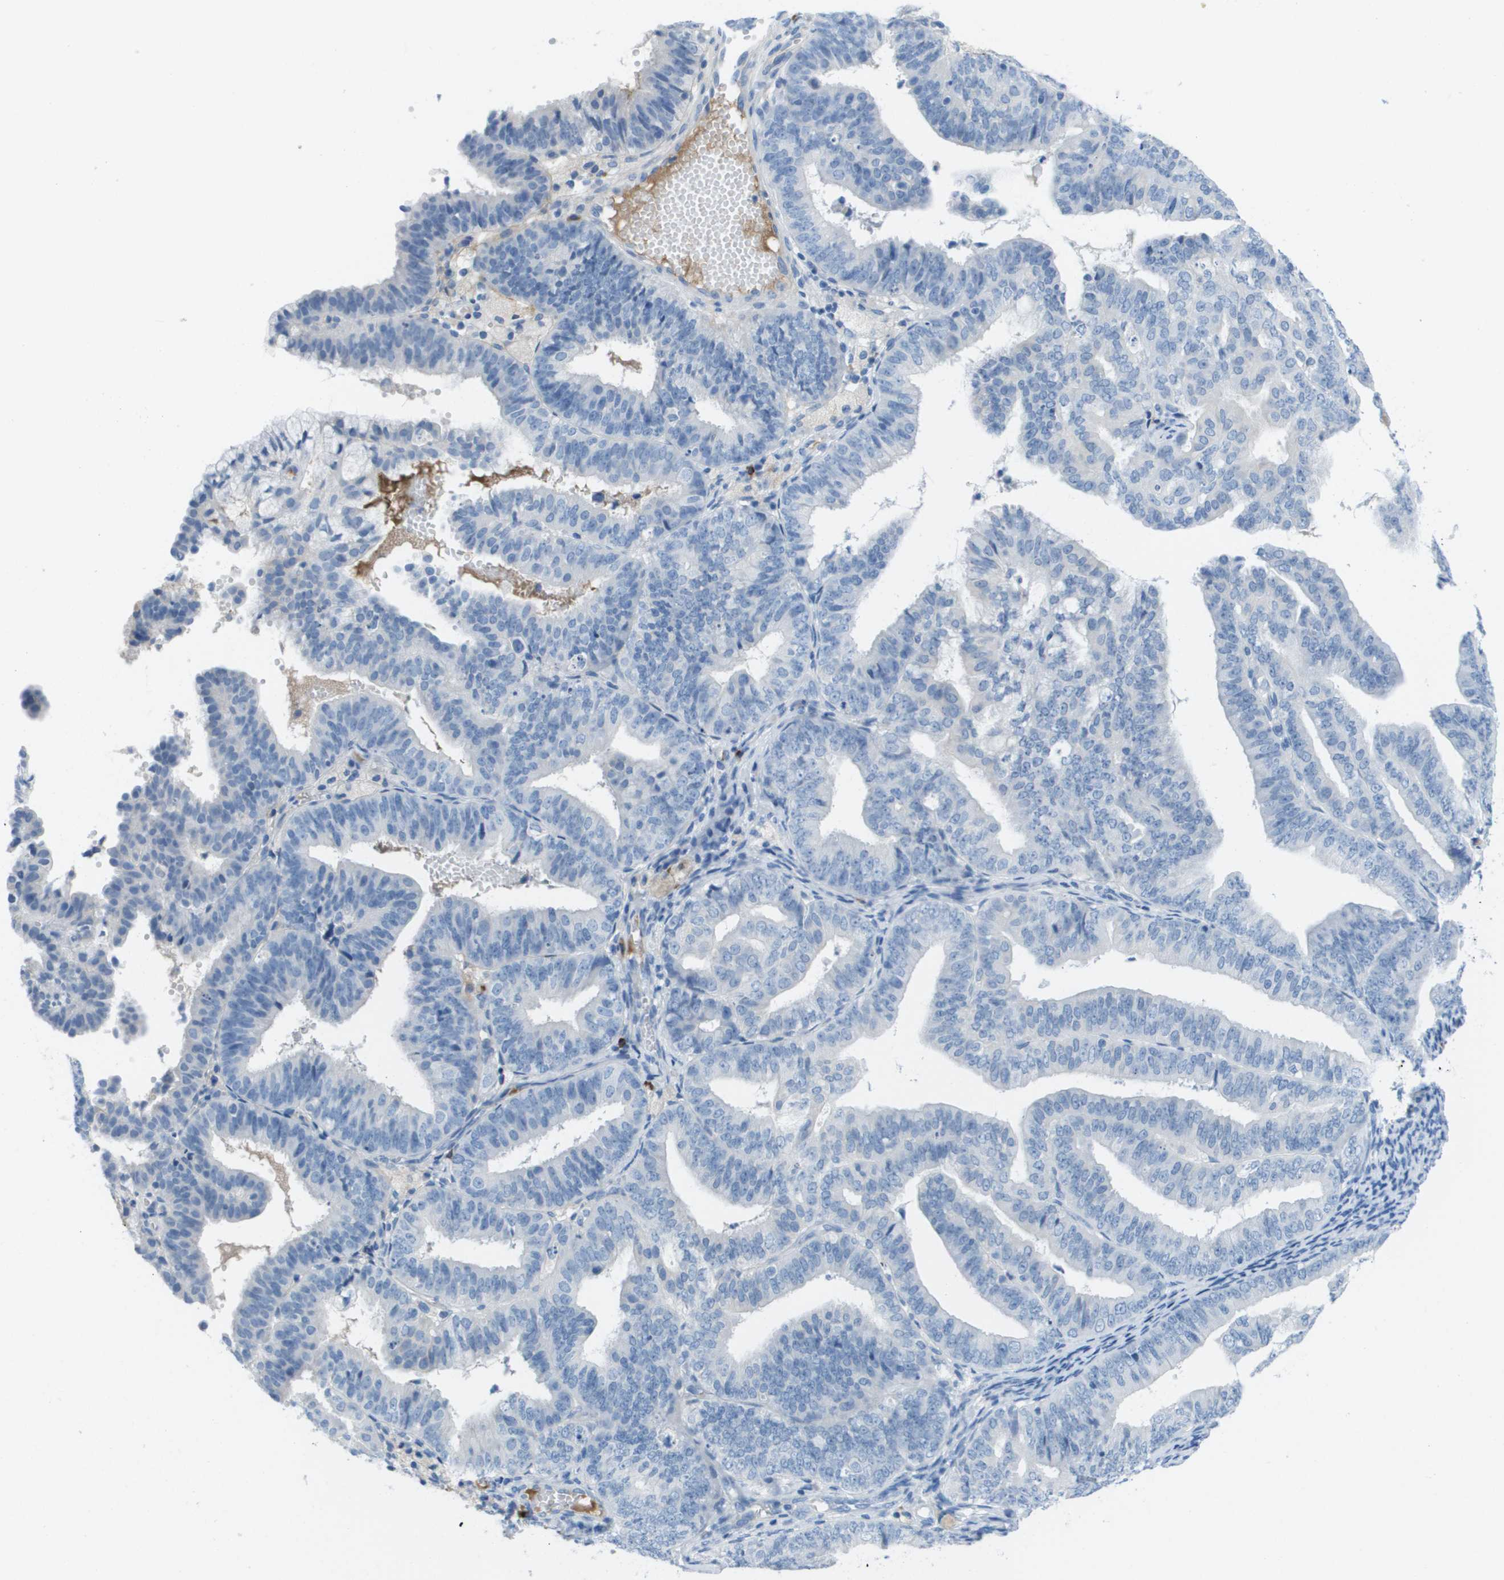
{"staining": {"intensity": "negative", "quantity": "none", "location": "none"}, "tissue": "endometrial cancer", "cell_type": "Tumor cells", "image_type": "cancer", "snomed": [{"axis": "morphology", "description": "Adenocarcinoma, NOS"}, {"axis": "topography", "description": "Endometrium"}], "caption": "IHC histopathology image of neoplastic tissue: human endometrial cancer (adenocarcinoma) stained with DAB demonstrates no significant protein positivity in tumor cells.", "gene": "GPR18", "patient": {"sex": "female", "age": 63}}